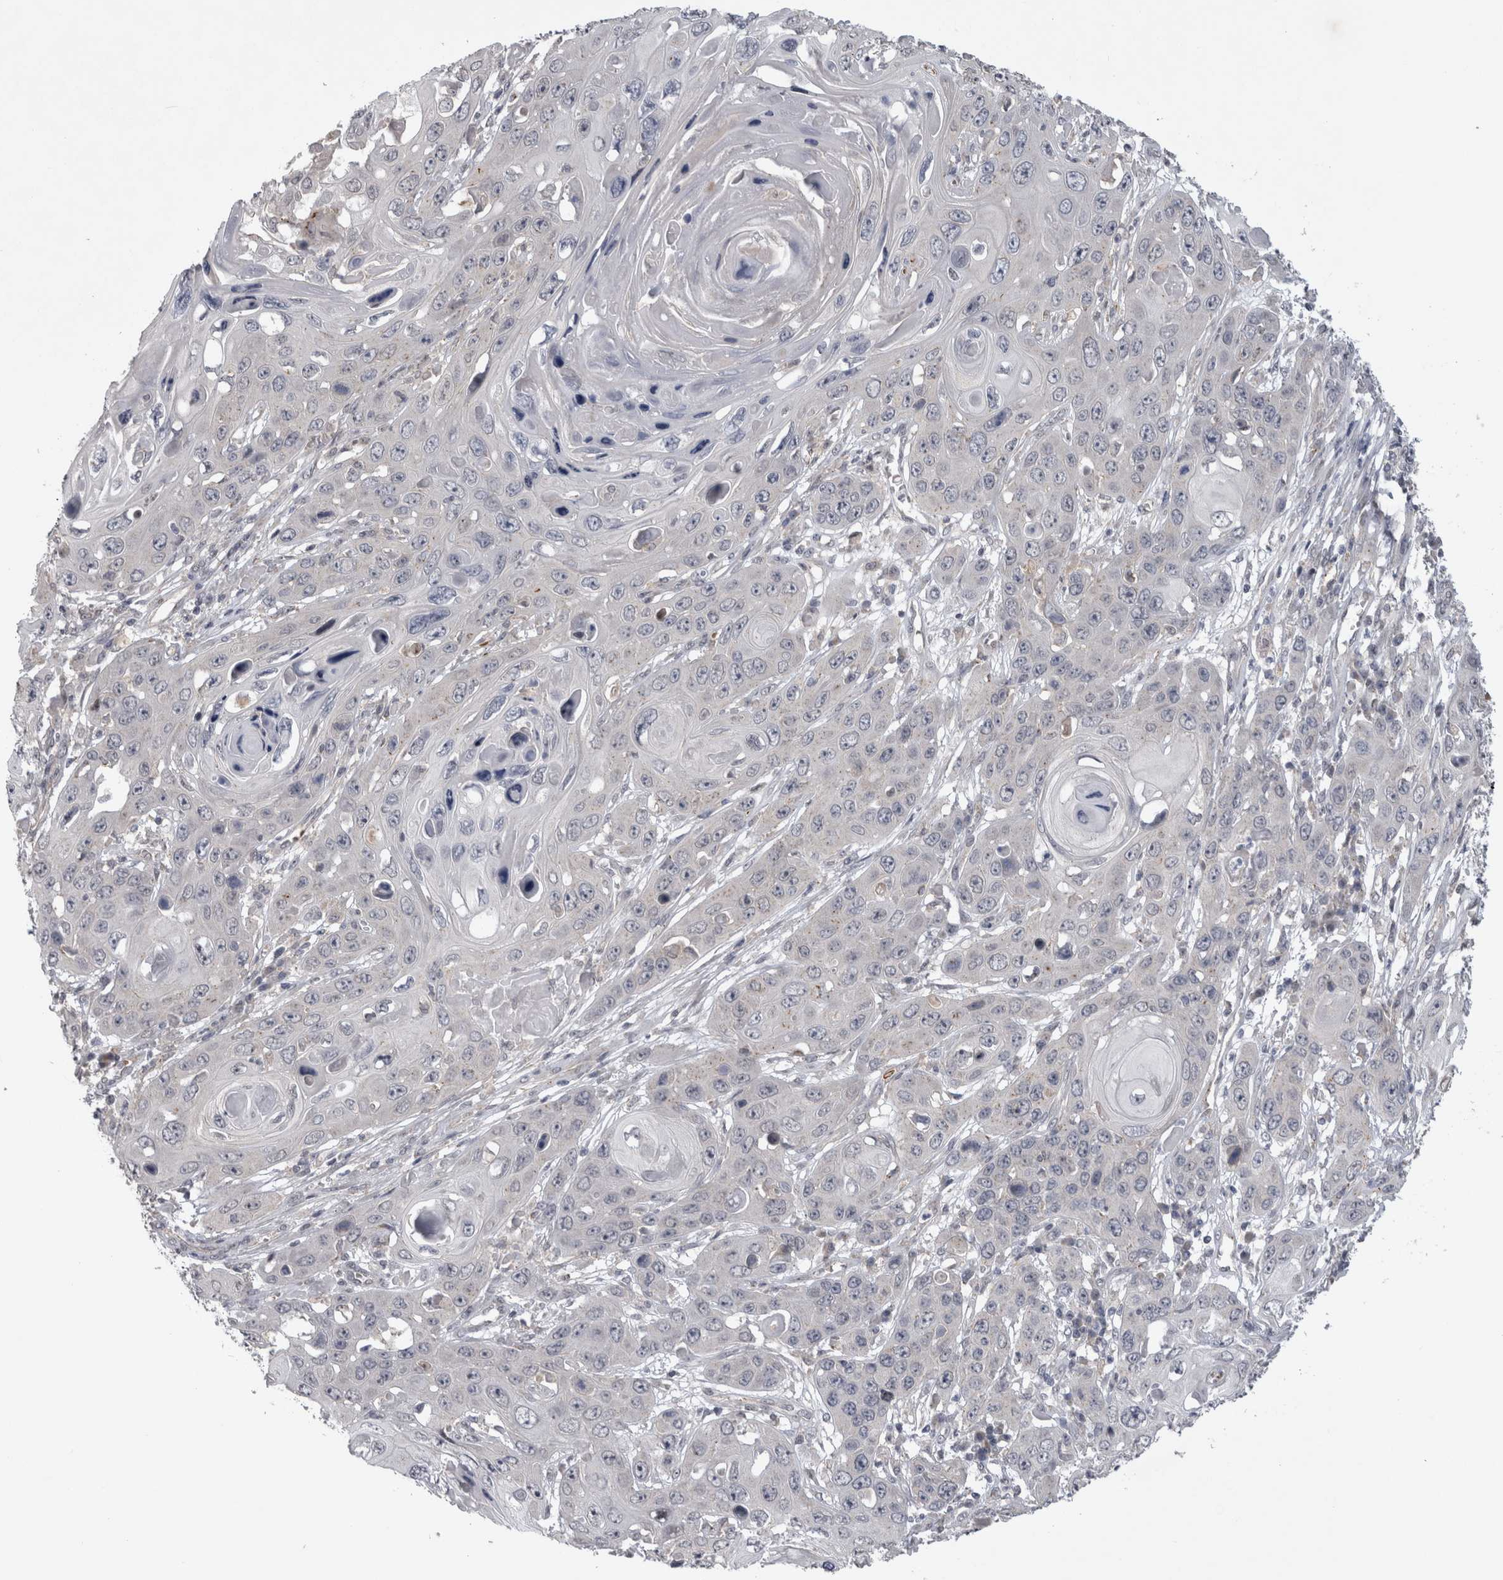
{"staining": {"intensity": "negative", "quantity": "none", "location": "none"}, "tissue": "skin cancer", "cell_type": "Tumor cells", "image_type": "cancer", "snomed": [{"axis": "morphology", "description": "Squamous cell carcinoma, NOS"}, {"axis": "topography", "description": "Skin"}], "caption": "High power microscopy image of an immunohistochemistry (IHC) photomicrograph of skin squamous cell carcinoma, revealing no significant expression in tumor cells.", "gene": "IFI44", "patient": {"sex": "male", "age": 55}}